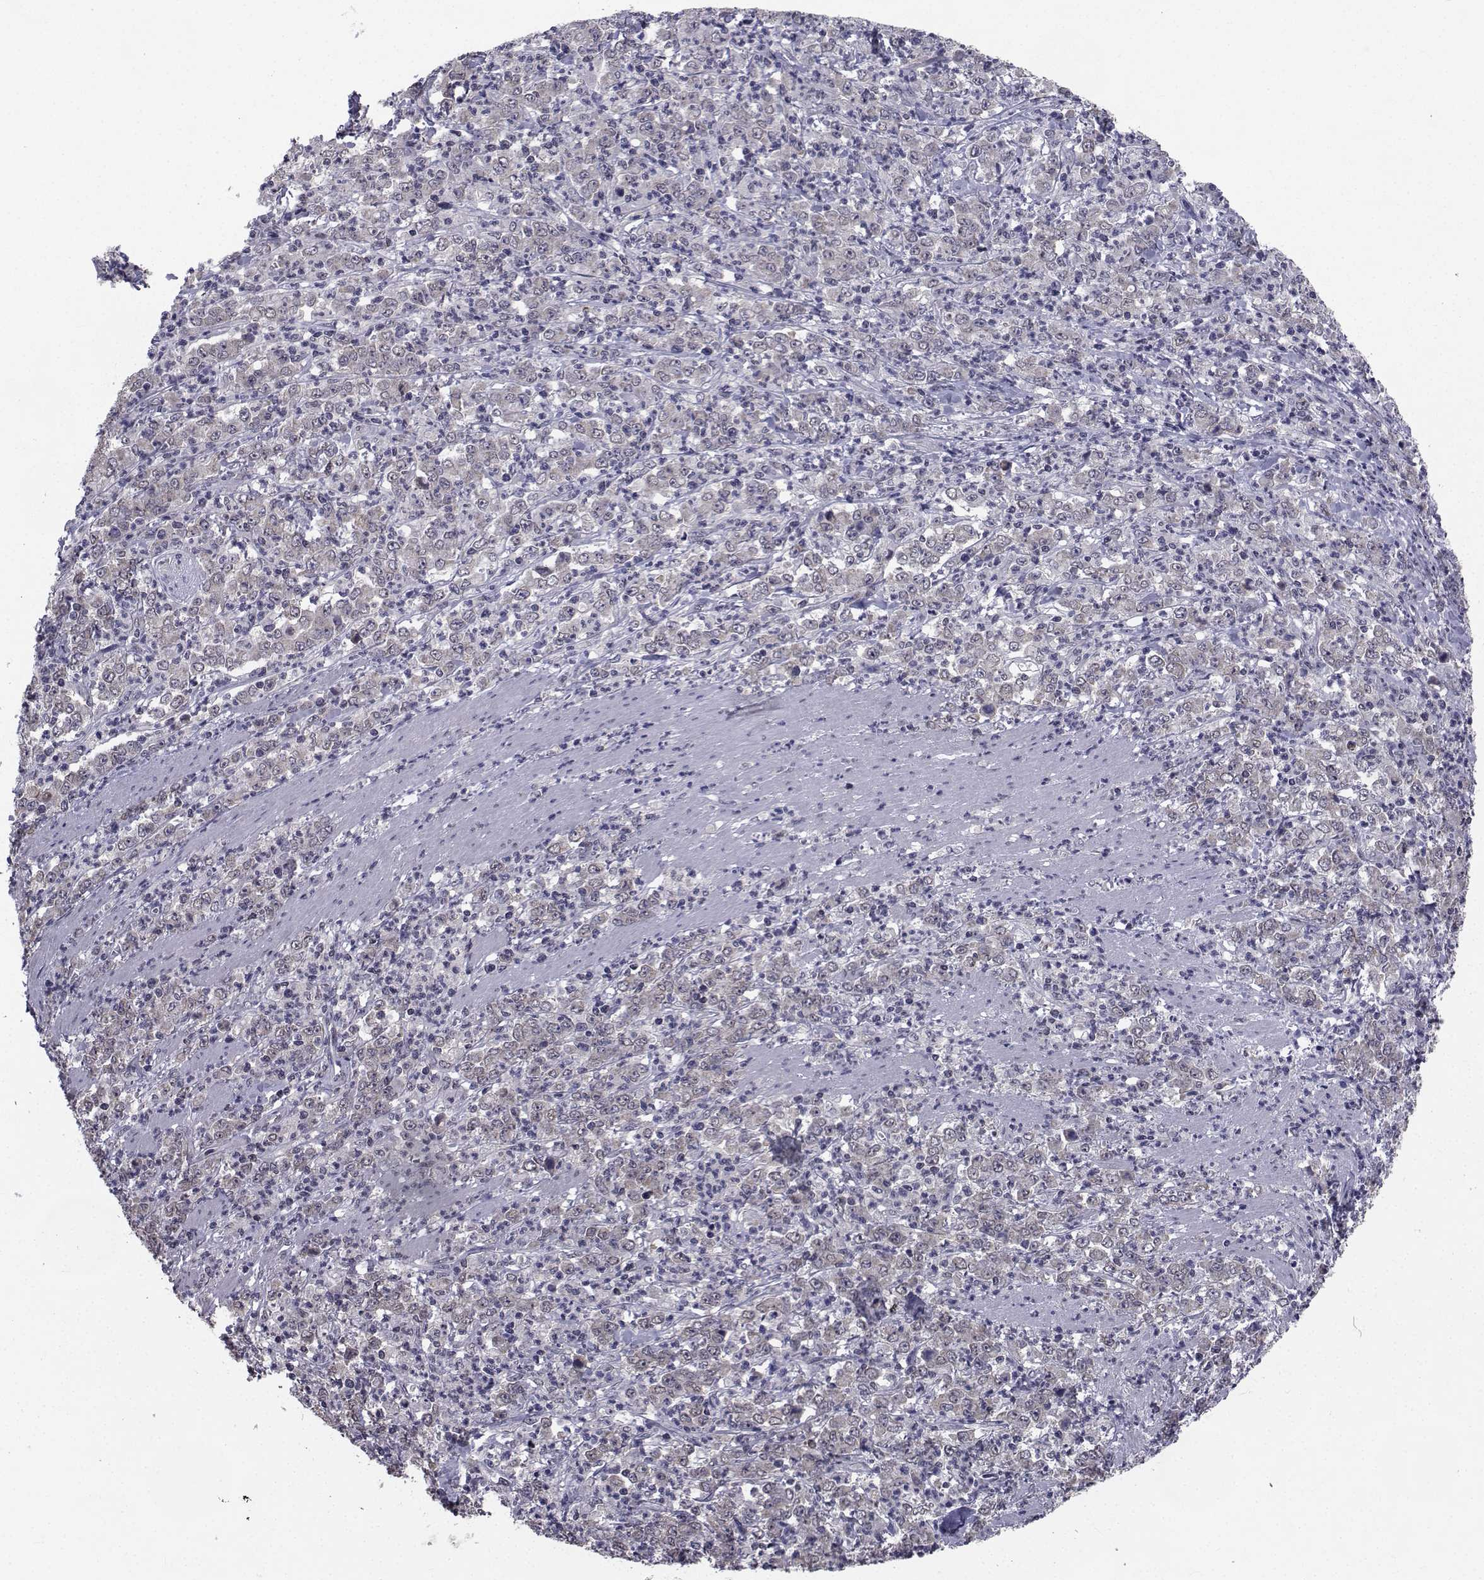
{"staining": {"intensity": "negative", "quantity": "none", "location": "none"}, "tissue": "stomach cancer", "cell_type": "Tumor cells", "image_type": "cancer", "snomed": [{"axis": "morphology", "description": "Adenocarcinoma, NOS"}, {"axis": "topography", "description": "Stomach, lower"}], "caption": "DAB immunohistochemical staining of adenocarcinoma (stomach) shows no significant staining in tumor cells.", "gene": "CYP2S1", "patient": {"sex": "female", "age": 71}}